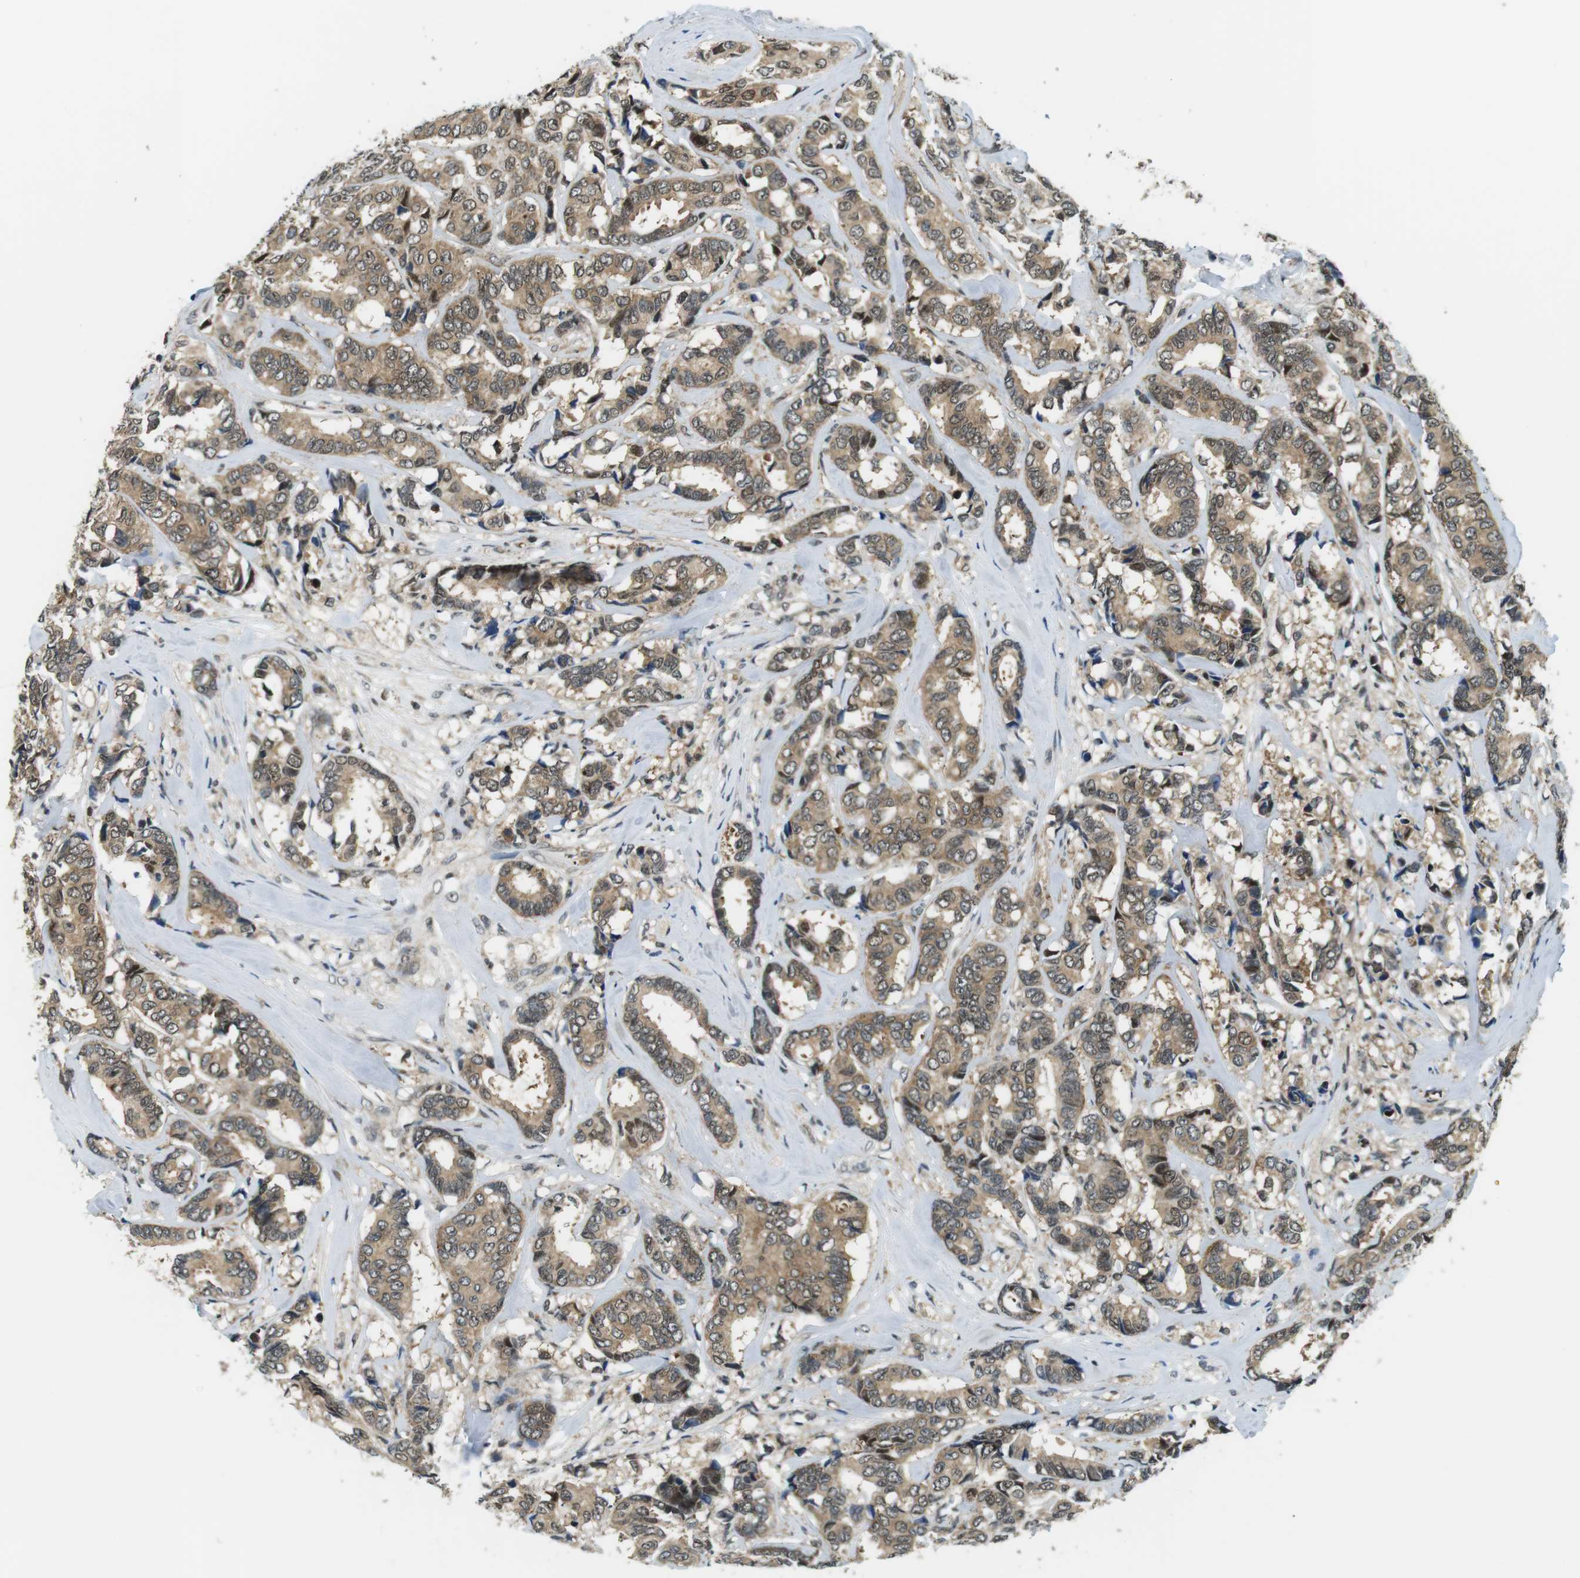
{"staining": {"intensity": "weak", "quantity": ">75%", "location": "cytoplasmic/membranous,nuclear"}, "tissue": "breast cancer", "cell_type": "Tumor cells", "image_type": "cancer", "snomed": [{"axis": "morphology", "description": "Duct carcinoma"}, {"axis": "topography", "description": "Breast"}], "caption": "Weak cytoplasmic/membranous and nuclear protein positivity is seen in approximately >75% of tumor cells in breast cancer (invasive ductal carcinoma). Nuclei are stained in blue.", "gene": "CSNK2B", "patient": {"sex": "female", "age": 87}}